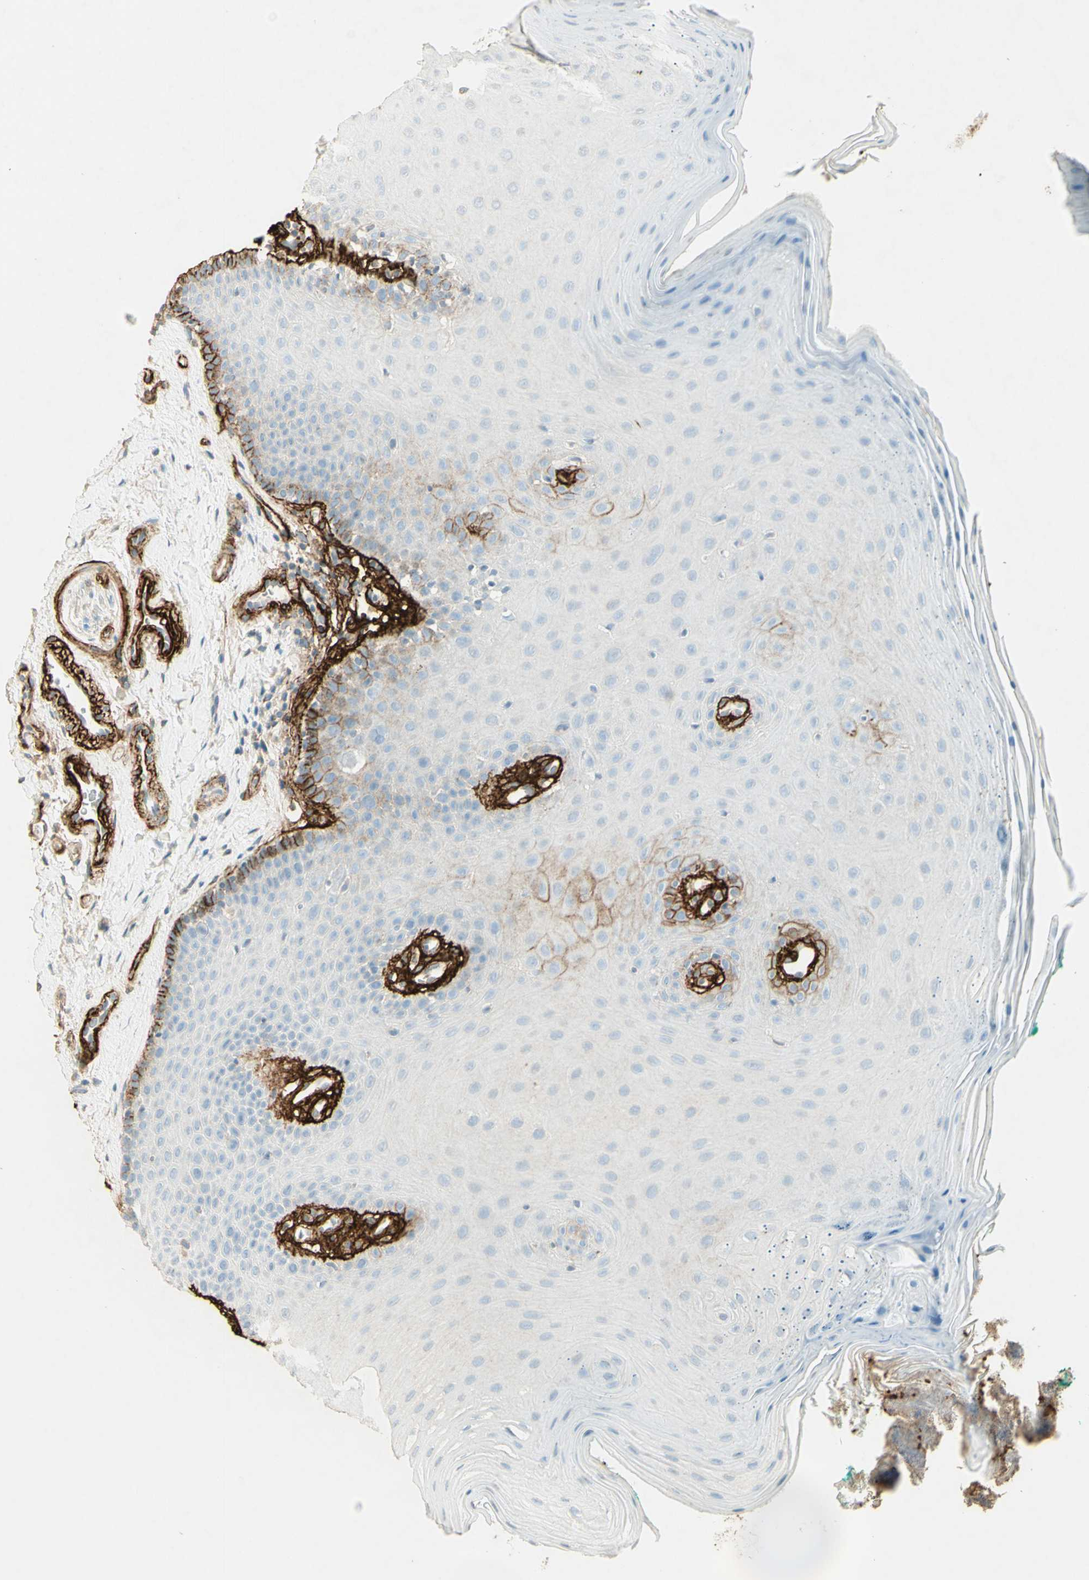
{"staining": {"intensity": "strong", "quantity": "<25%", "location": "cytoplasmic/membranous"}, "tissue": "oral mucosa", "cell_type": "Squamous epithelial cells", "image_type": "normal", "snomed": [{"axis": "morphology", "description": "Normal tissue, NOS"}, {"axis": "topography", "description": "Skeletal muscle"}, {"axis": "topography", "description": "Oral tissue"}], "caption": "Immunohistochemistry (IHC) (DAB (3,3'-diaminobenzidine)) staining of unremarkable human oral mucosa shows strong cytoplasmic/membranous protein expression in about <25% of squamous epithelial cells. Nuclei are stained in blue.", "gene": "TNN", "patient": {"sex": "male", "age": 58}}